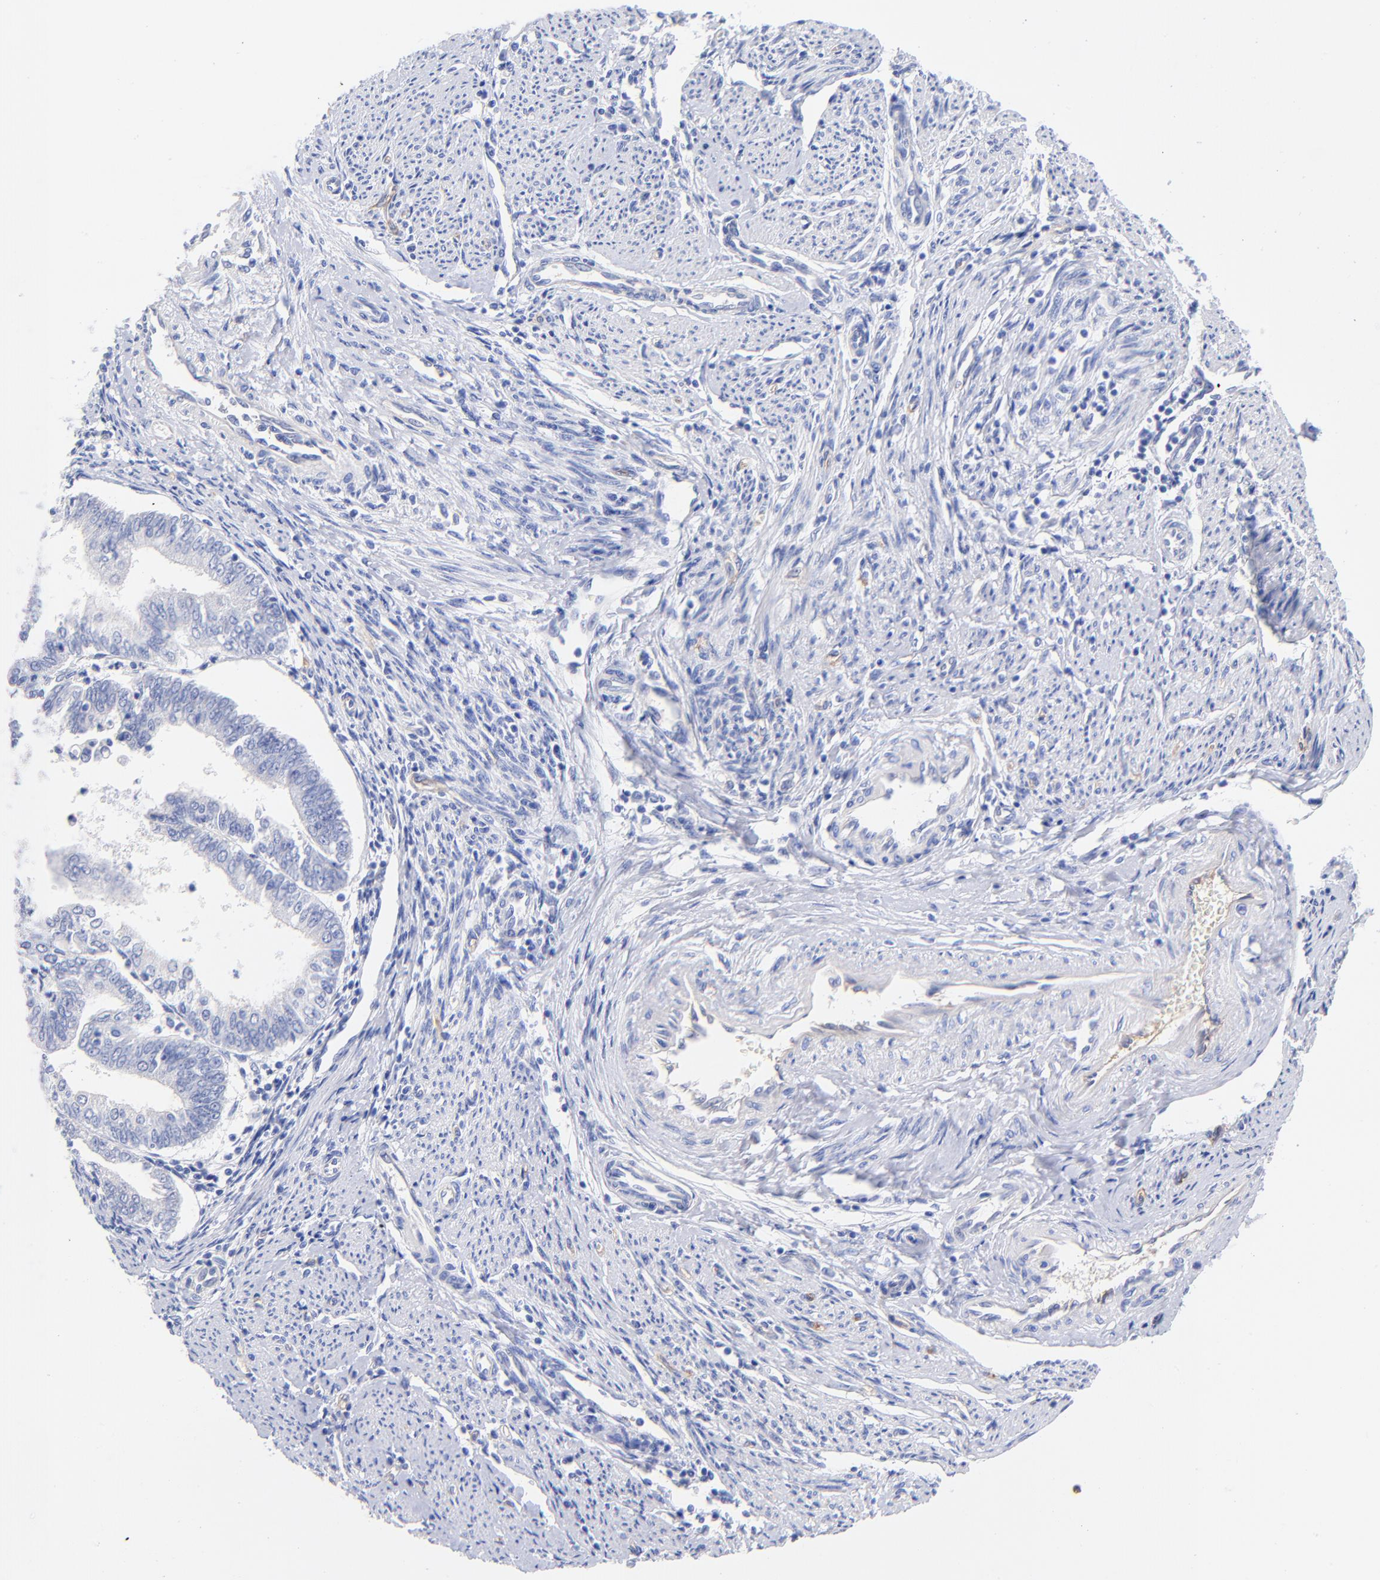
{"staining": {"intensity": "negative", "quantity": "none", "location": "none"}, "tissue": "endometrial cancer", "cell_type": "Tumor cells", "image_type": "cancer", "snomed": [{"axis": "morphology", "description": "Adenocarcinoma, NOS"}, {"axis": "topography", "description": "Endometrium"}], "caption": "The immunohistochemistry (IHC) micrograph has no significant expression in tumor cells of endometrial cancer (adenocarcinoma) tissue.", "gene": "SLC44A2", "patient": {"sex": "female", "age": 75}}